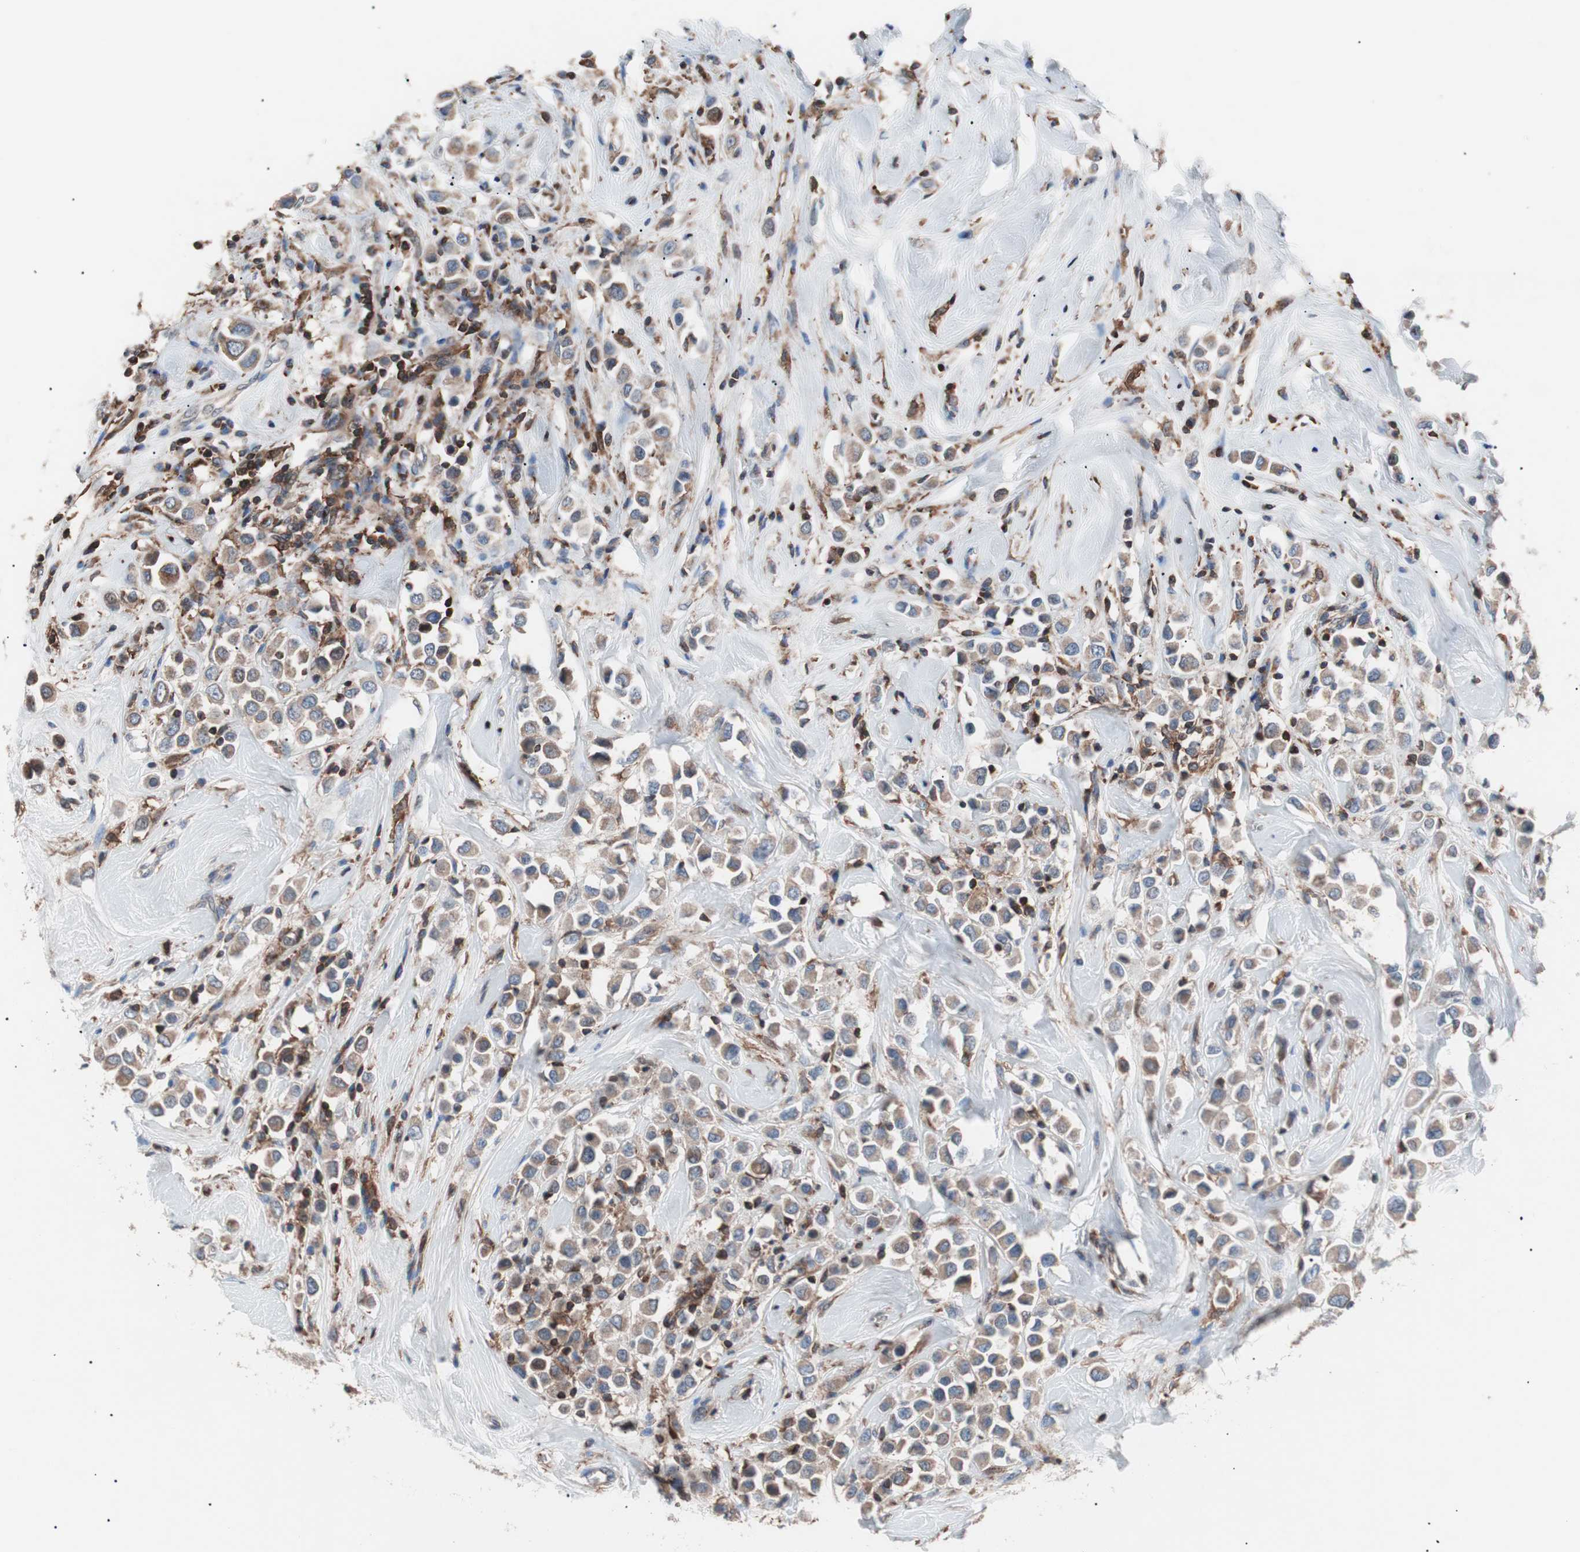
{"staining": {"intensity": "moderate", "quantity": ">75%", "location": "cytoplasmic/membranous"}, "tissue": "breast cancer", "cell_type": "Tumor cells", "image_type": "cancer", "snomed": [{"axis": "morphology", "description": "Duct carcinoma"}, {"axis": "topography", "description": "Breast"}], "caption": "Breast cancer (invasive ductal carcinoma) stained for a protein shows moderate cytoplasmic/membranous positivity in tumor cells.", "gene": "PIK3R1", "patient": {"sex": "female", "age": 61}}